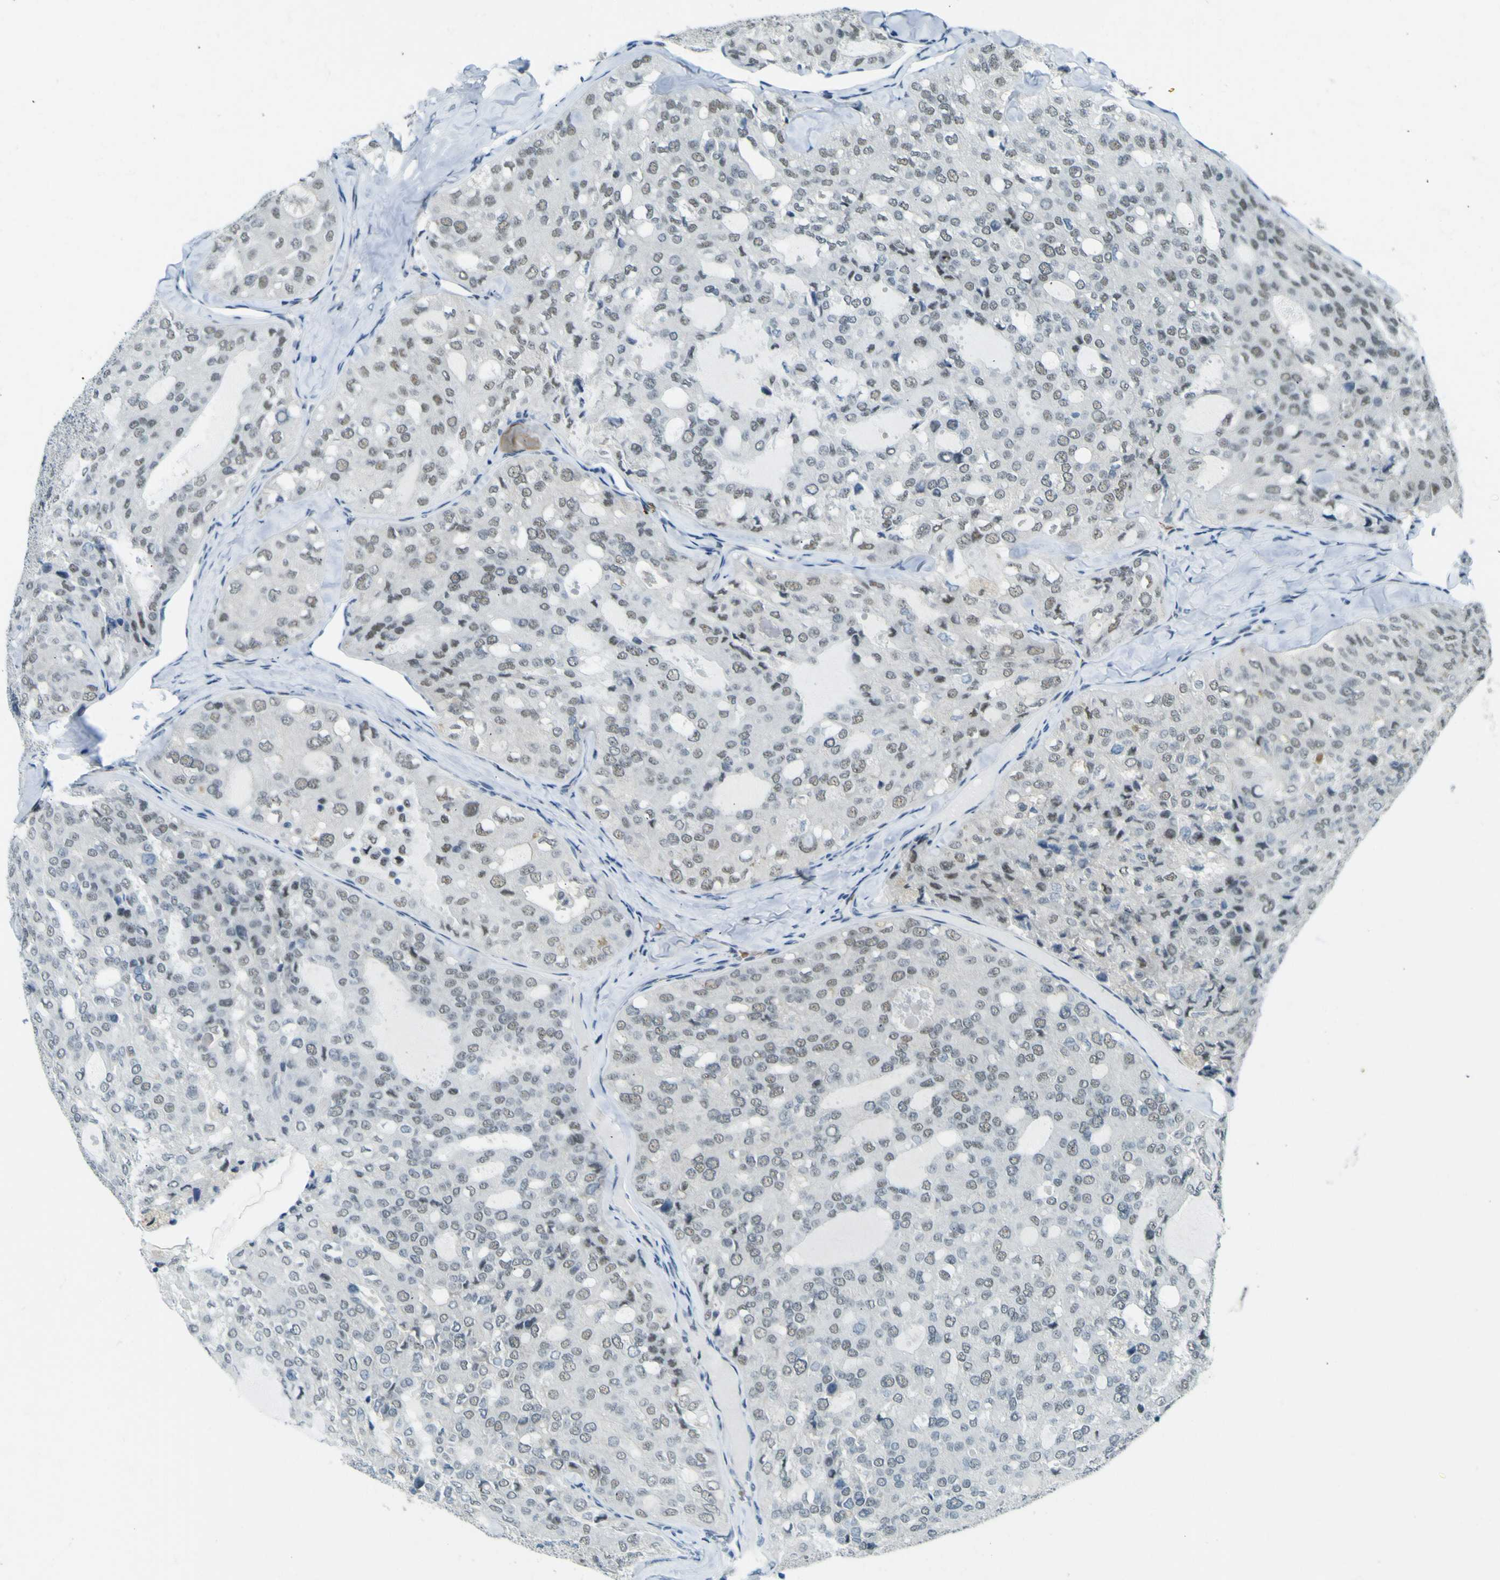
{"staining": {"intensity": "weak", "quantity": "<25%", "location": "nuclear"}, "tissue": "thyroid cancer", "cell_type": "Tumor cells", "image_type": "cancer", "snomed": [{"axis": "morphology", "description": "Follicular adenoma carcinoma, NOS"}, {"axis": "topography", "description": "Thyroid gland"}], "caption": "The photomicrograph demonstrates no significant staining in tumor cells of thyroid follicular adenoma carcinoma.", "gene": "CEBPG", "patient": {"sex": "male", "age": 75}}